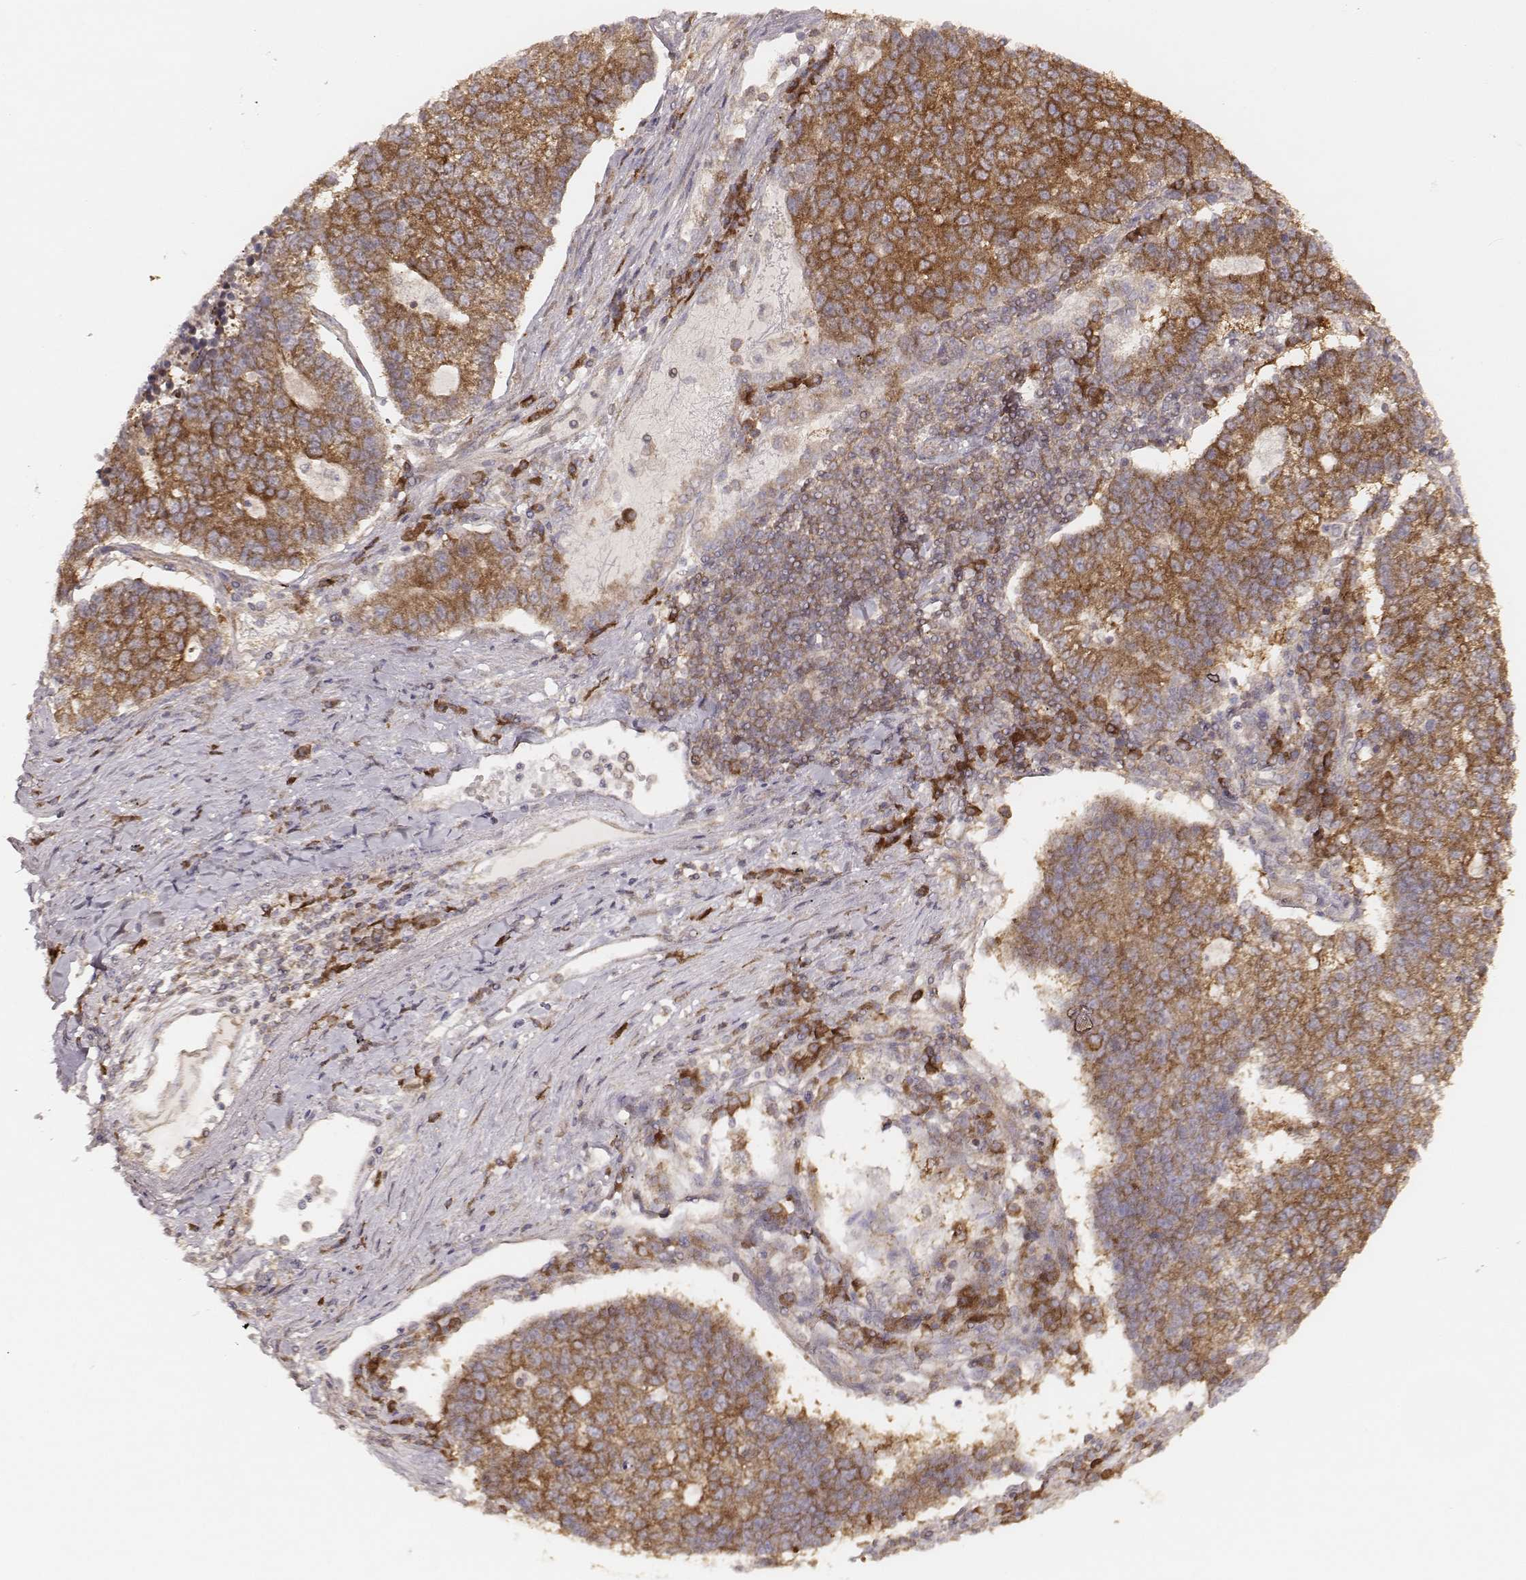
{"staining": {"intensity": "strong", "quantity": ">75%", "location": "cytoplasmic/membranous"}, "tissue": "lung cancer", "cell_type": "Tumor cells", "image_type": "cancer", "snomed": [{"axis": "morphology", "description": "Adenocarcinoma, NOS"}, {"axis": "topography", "description": "Lung"}], "caption": "A photomicrograph of adenocarcinoma (lung) stained for a protein shows strong cytoplasmic/membranous brown staining in tumor cells. The staining was performed using DAB to visualize the protein expression in brown, while the nuclei were stained in blue with hematoxylin (Magnification: 20x).", "gene": "CARS1", "patient": {"sex": "male", "age": 57}}